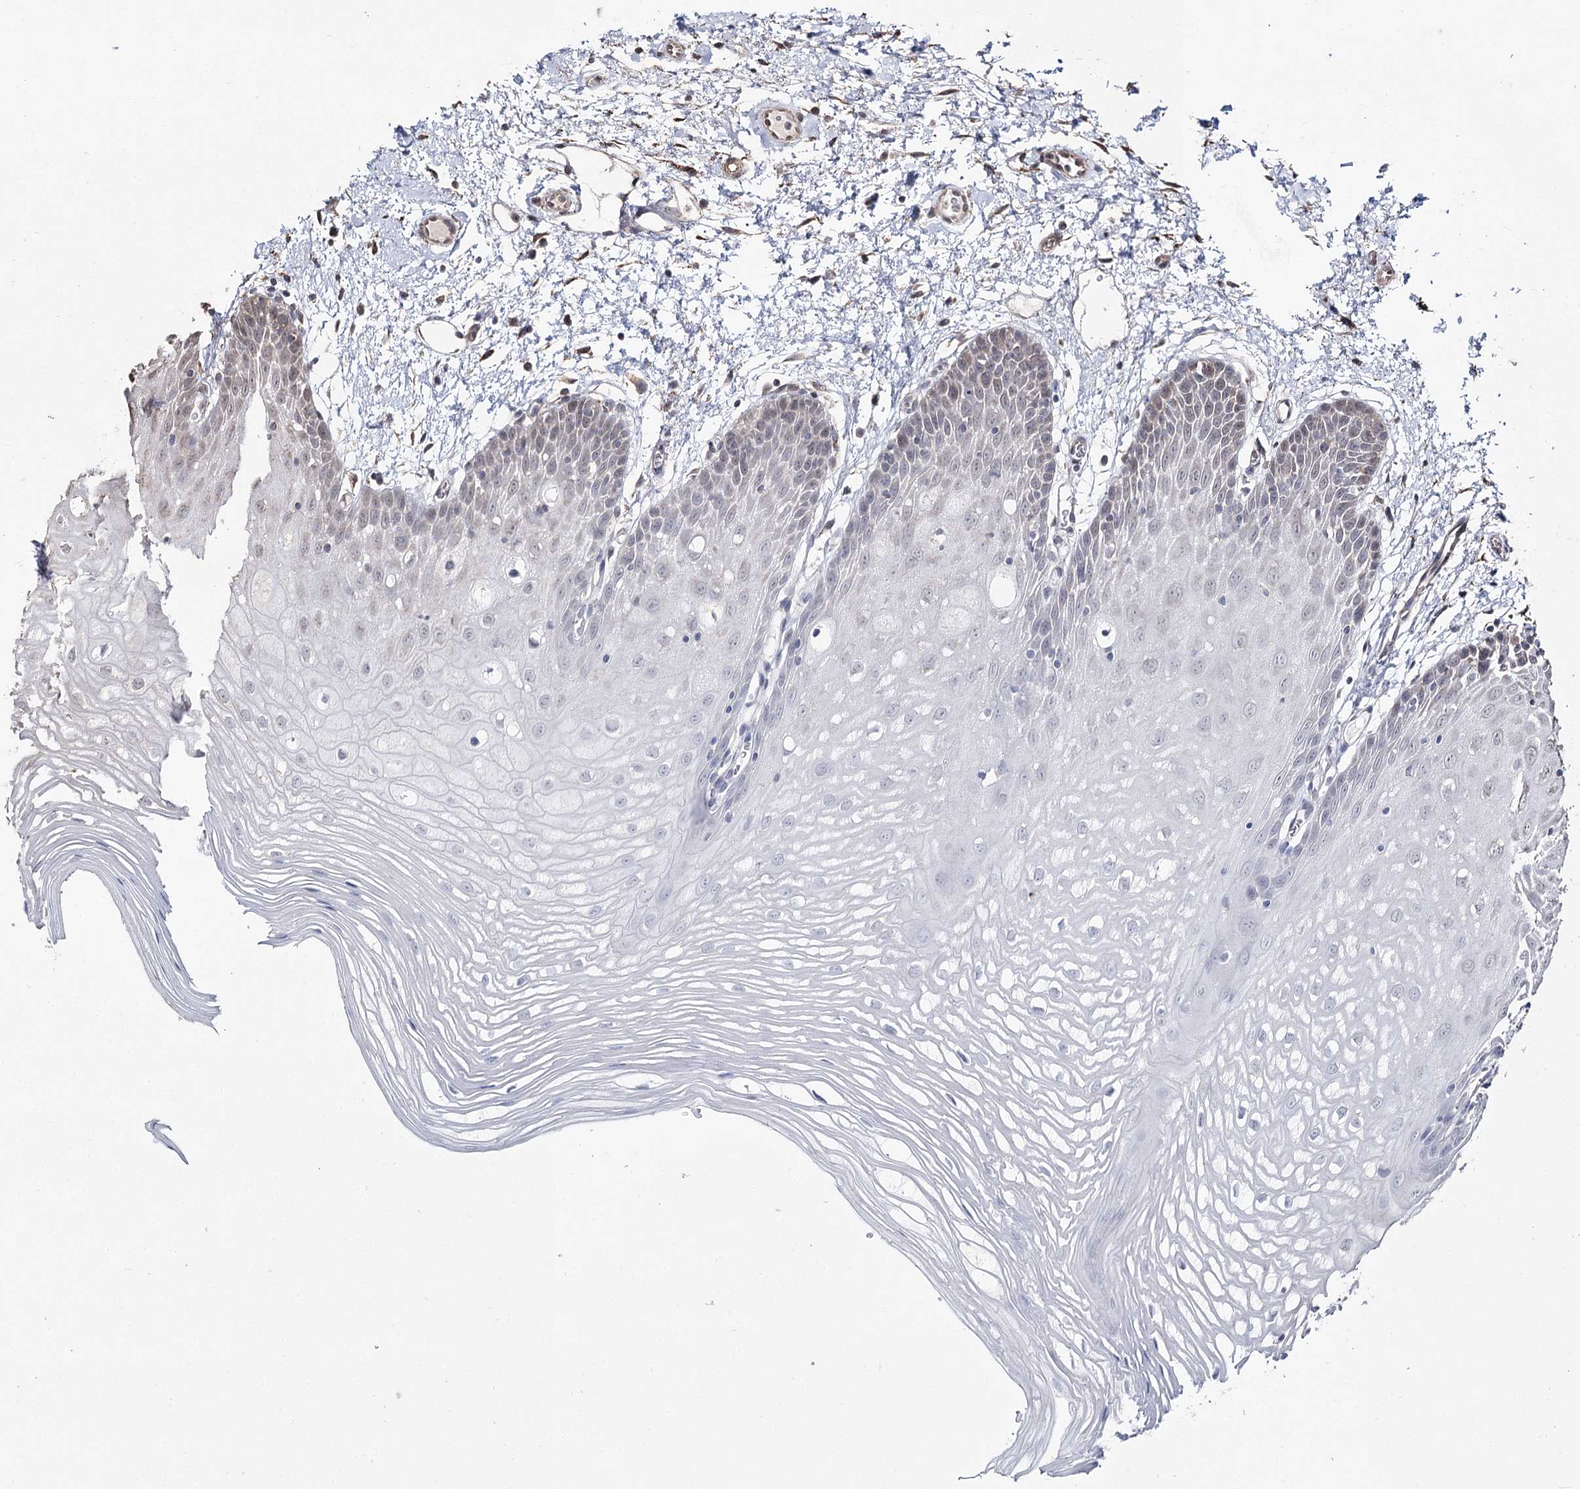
{"staining": {"intensity": "weak", "quantity": "<25%", "location": "cytoplasmic/membranous"}, "tissue": "oral mucosa", "cell_type": "Squamous epithelial cells", "image_type": "normal", "snomed": [{"axis": "morphology", "description": "Normal tissue, NOS"}, {"axis": "topography", "description": "Oral tissue"}, {"axis": "topography", "description": "Tounge, NOS"}], "caption": "A high-resolution image shows immunohistochemistry staining of normal oral mucosa, which shows no significant positivity in squamous epithelial cells.", "gene": "SLF2", "patient": {"sex": "female", "age": 73}}